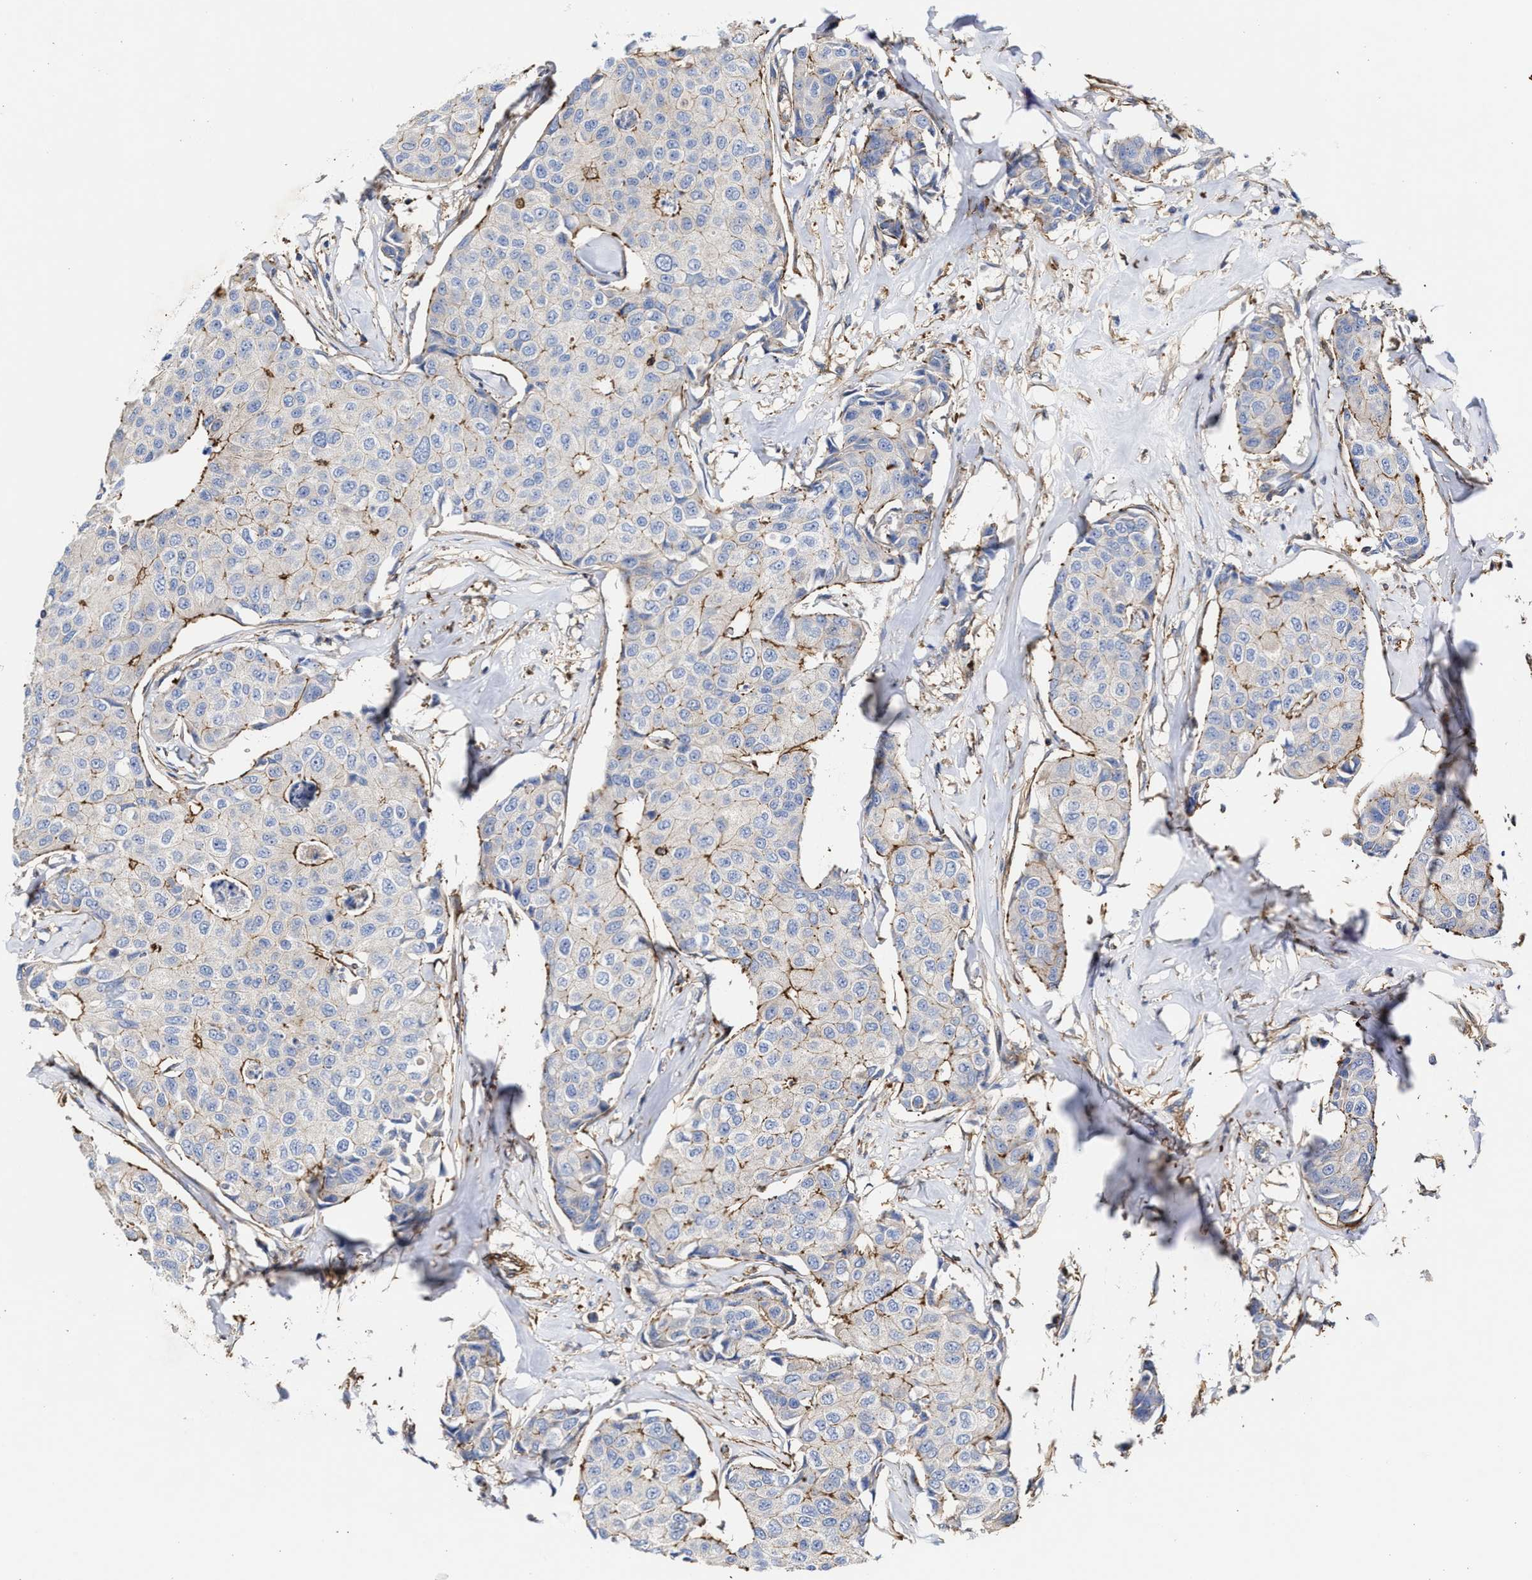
{"staining": {"intensity": "negative", "quantity": "none", "location": "none"}, "tissue": "breast cancer", "cell_type": "Tumor cells", "image_type": "cancer", "snomed": [{"axis": "morphology", "description": "Duct carcinoma"}, {"axis": "topography", "description": "Breast"}], "caption": "A histopathology image of breast cancer (invasive ductal carcinoma) stained for a protein reveals no brown staining in tumor cells. (Brightfield microscopy of DAB (3,3'-diaminobenzidine) immunohistochemistry at high magnification).", "gene": "HS3ST5", "patient": {"sex": "female", "age": 80}}